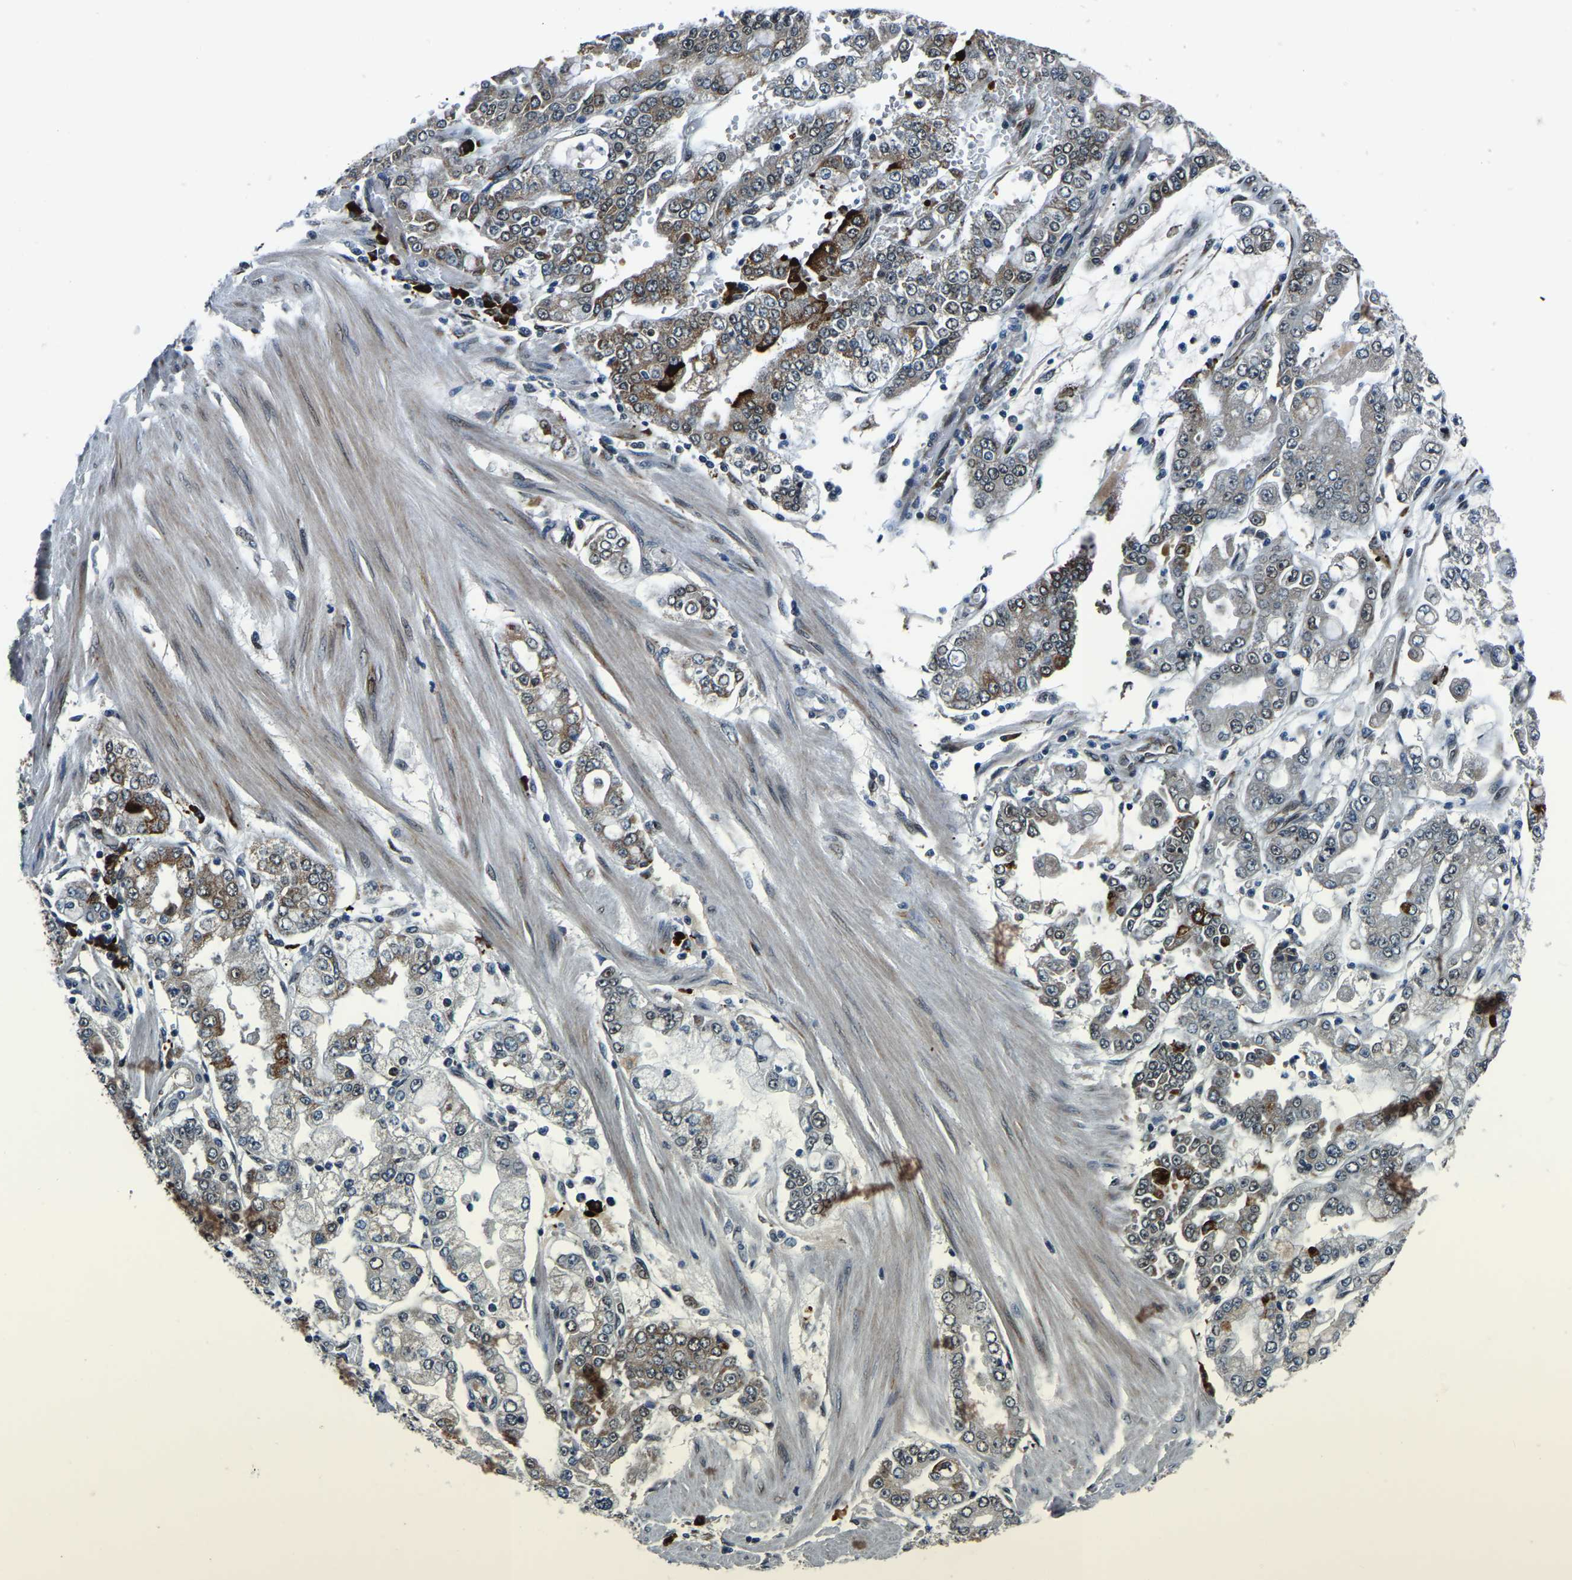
{"staining": {"intensity": "moderate", "quantity": "25%-75%", "location": "cytoplasmic/membranous"}, "tissue": "stomach cancer", "cell_type": "Tumor cells", "image_type": "cancer", "snomed": [{"axis": "morphology", "description": "Adenocarcinoma, NOS"}, {"axis": "topography", "description": "Stomach"}], "caption": "The immunohistochemical stain labels moderate cytoplasmic/membranous positivity in tumor cells of stomach cancer tissue. The protein is shown in brown color, while the nuclei are stained blue.", "gene": "ING2", "patient": {"sex": "male", "age": 76}}